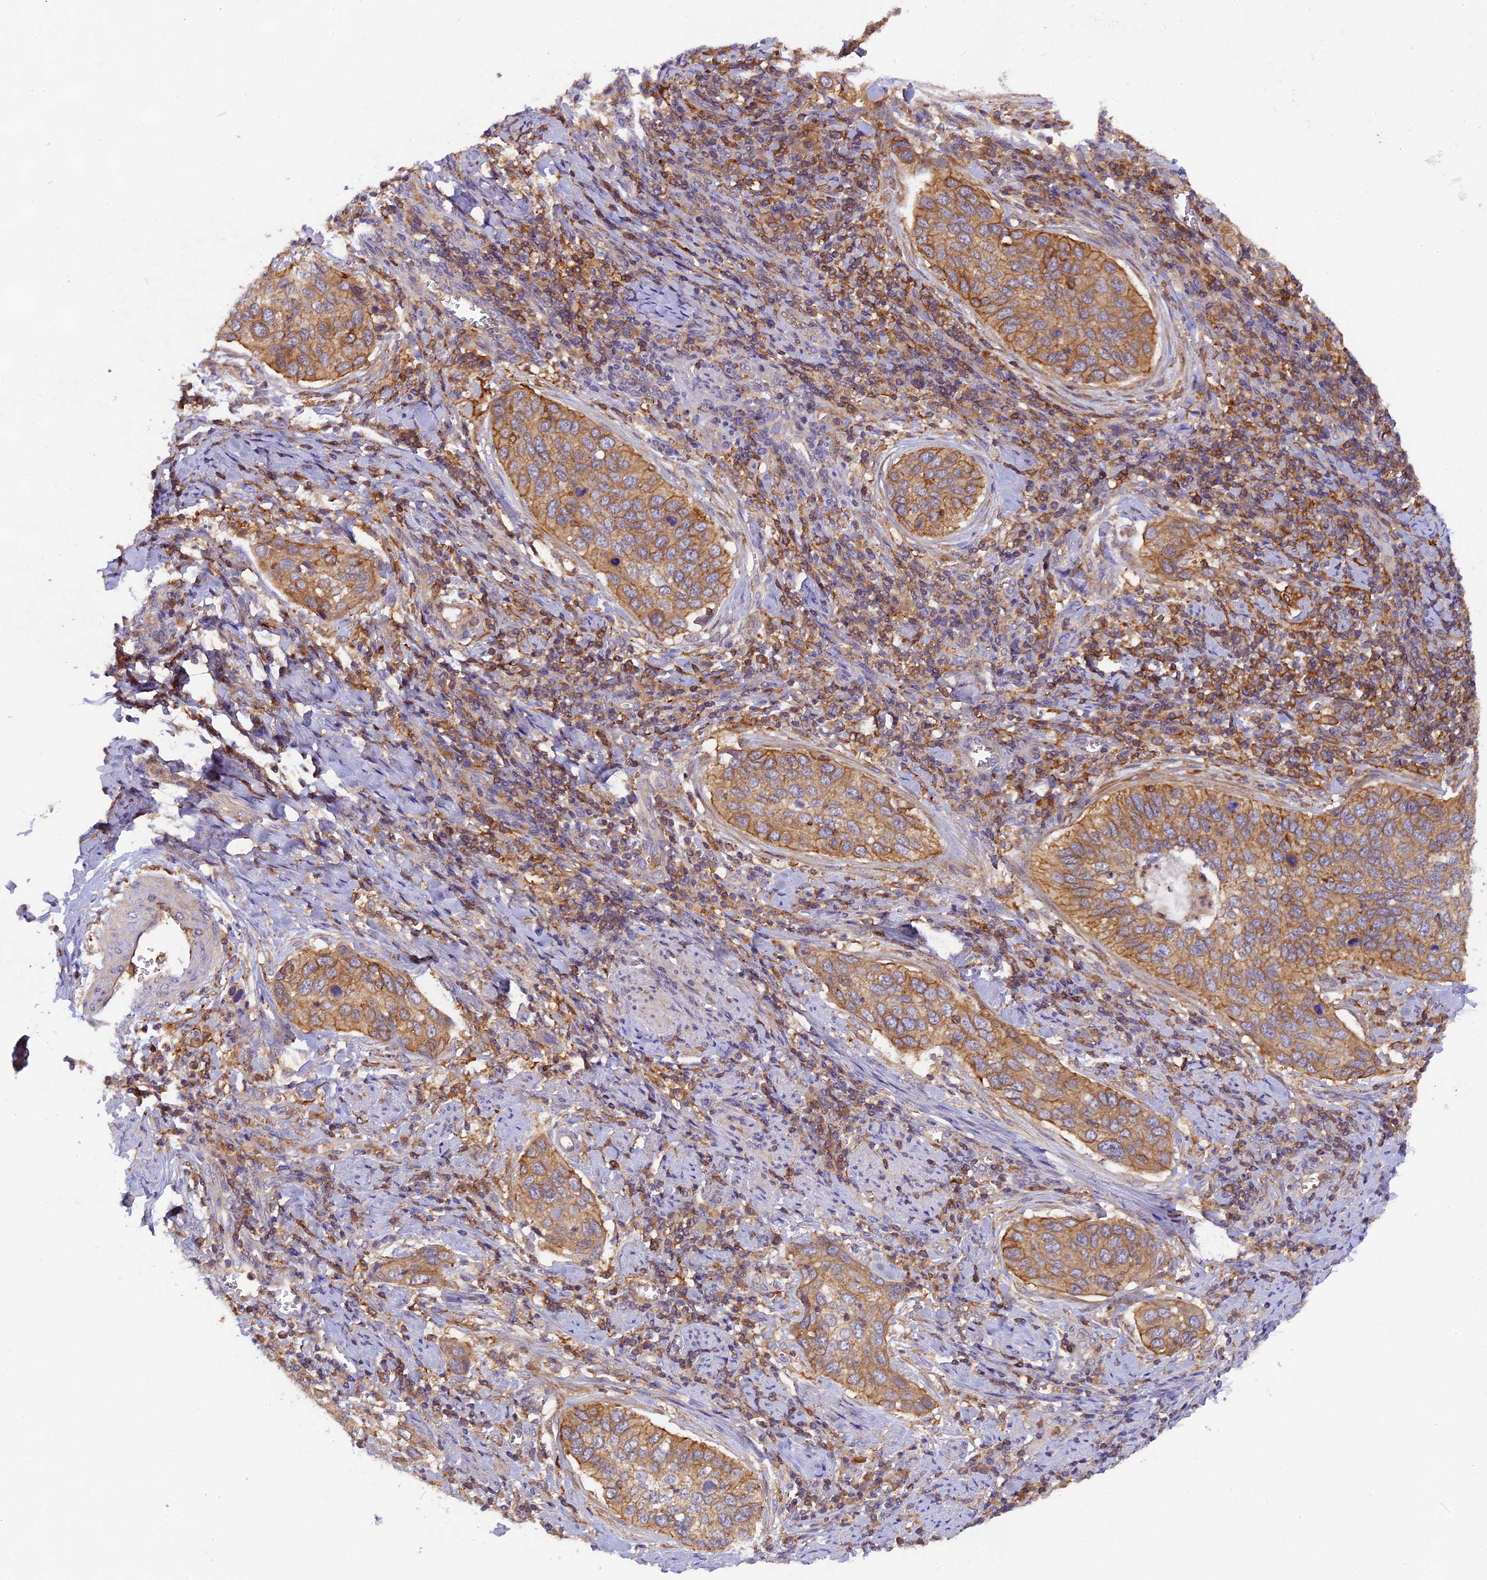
{"staining": {"intensity": "moderate", "quantity": ">75%", "location": "cytoplasmic/membranous"}, "tissue": "cervical cancer", "cell_type": "Tumor cells", "image_type": "cancer", "snomed": [{"axis": "morphology", "description": "Squamous cell carcinoma, NOS"}, {"axis": "topography", "description": "Cervix"}], "caption": "Immunohistochemical staining of cervical cancer (squamous cell carcinoma) demonstrates moderate cytoplasmic/membranous protein expression in approximately >75% of tumor cells. (DAB (3,3'-diaminobenzidine) IHC, brown staining for protein, blue staining for nuclei).", "gene": "MYO9B", "patient": {"sex": "female", "age": 53}}